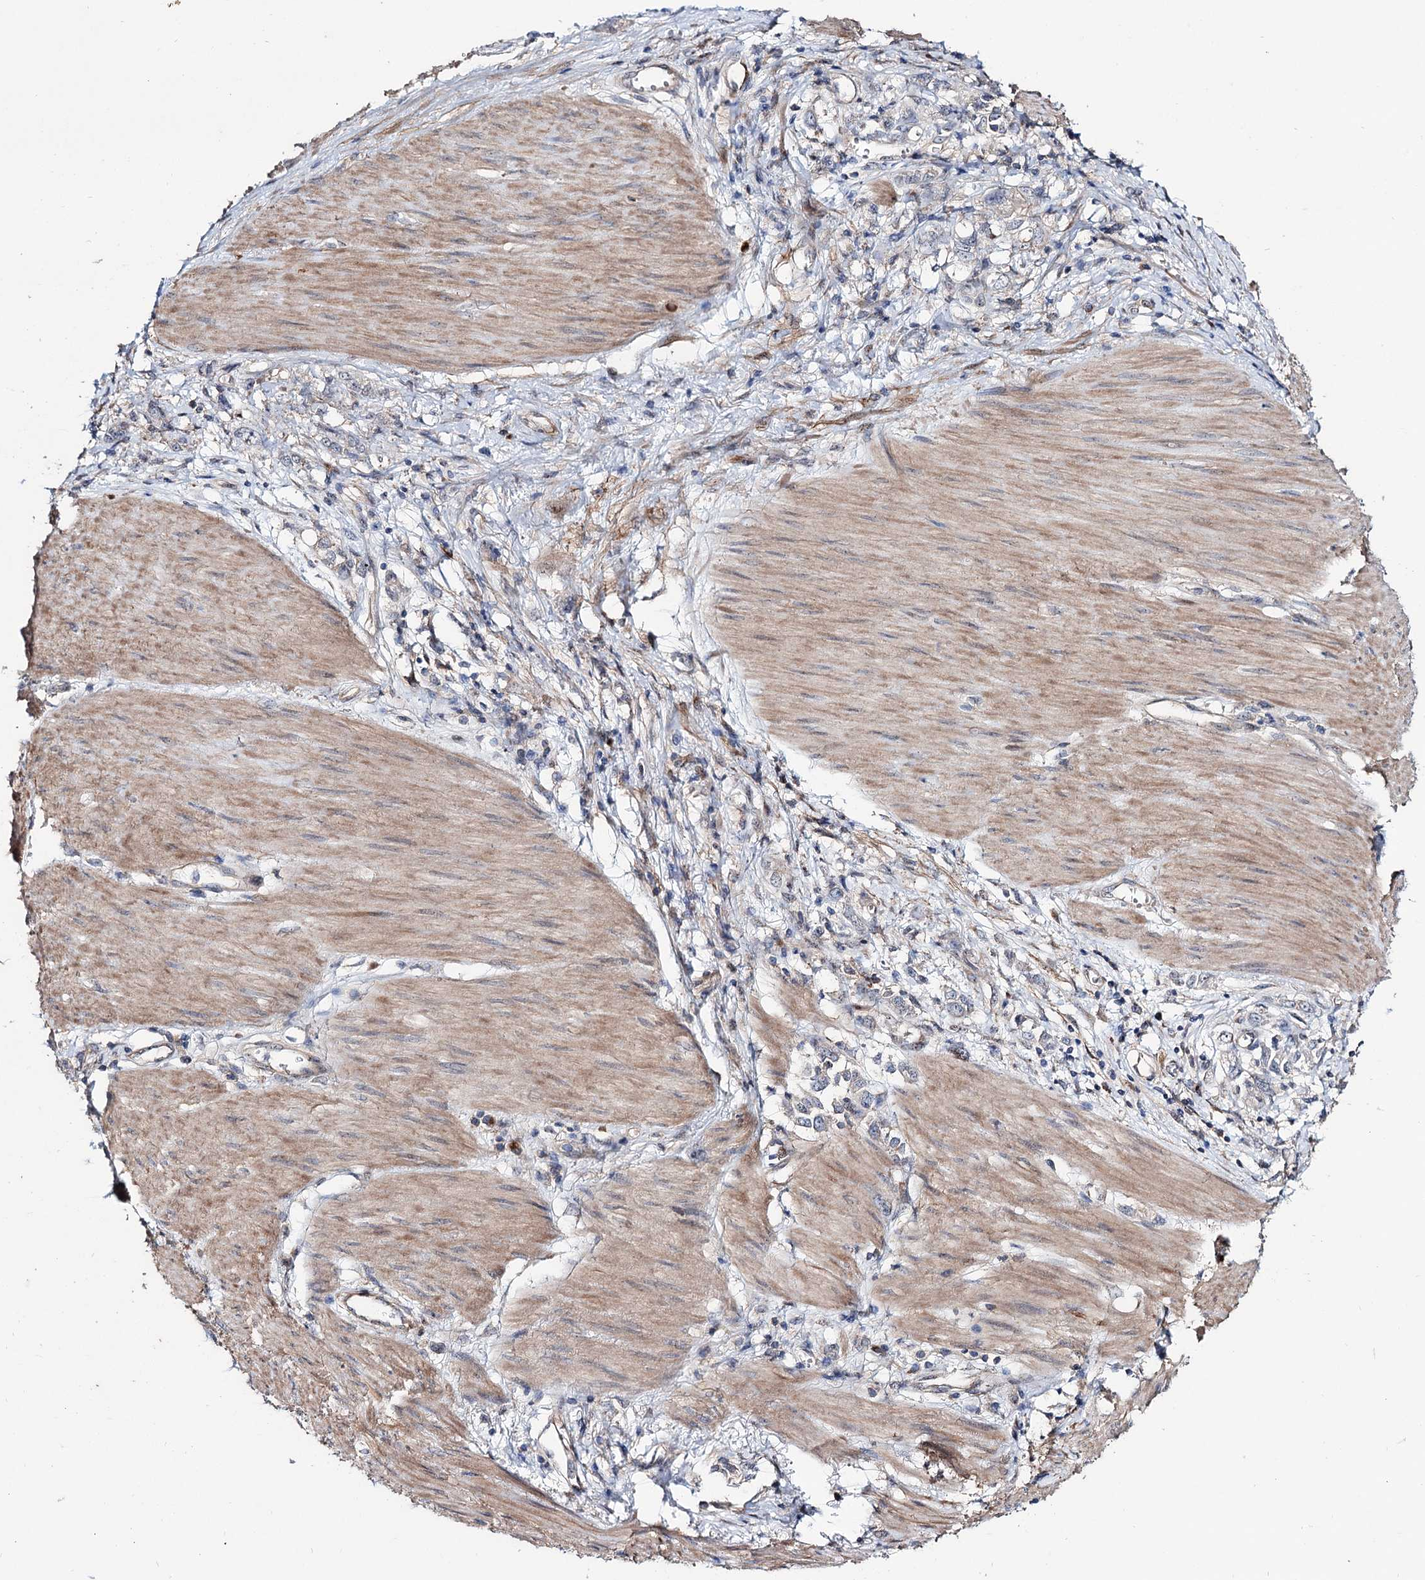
{"staining": {"intensity": "negative", "quantity": "none", "location": "none"}, "tissue": "stomach cancer", "cell_type": "Tumor cells", "image_type": "cancer", "snomed": [{"axis": "morphology", "description": "Adenocarcinoma, NOS"}, {"axis": "topography", "description": "Stomach"}], "caption": "A histopathology image of human stomach cancer (adenocarcinoma) is negative for staining in tumor cells.", "gene": "SEC24A", "patient": {"sex": "female", "age": 76}}